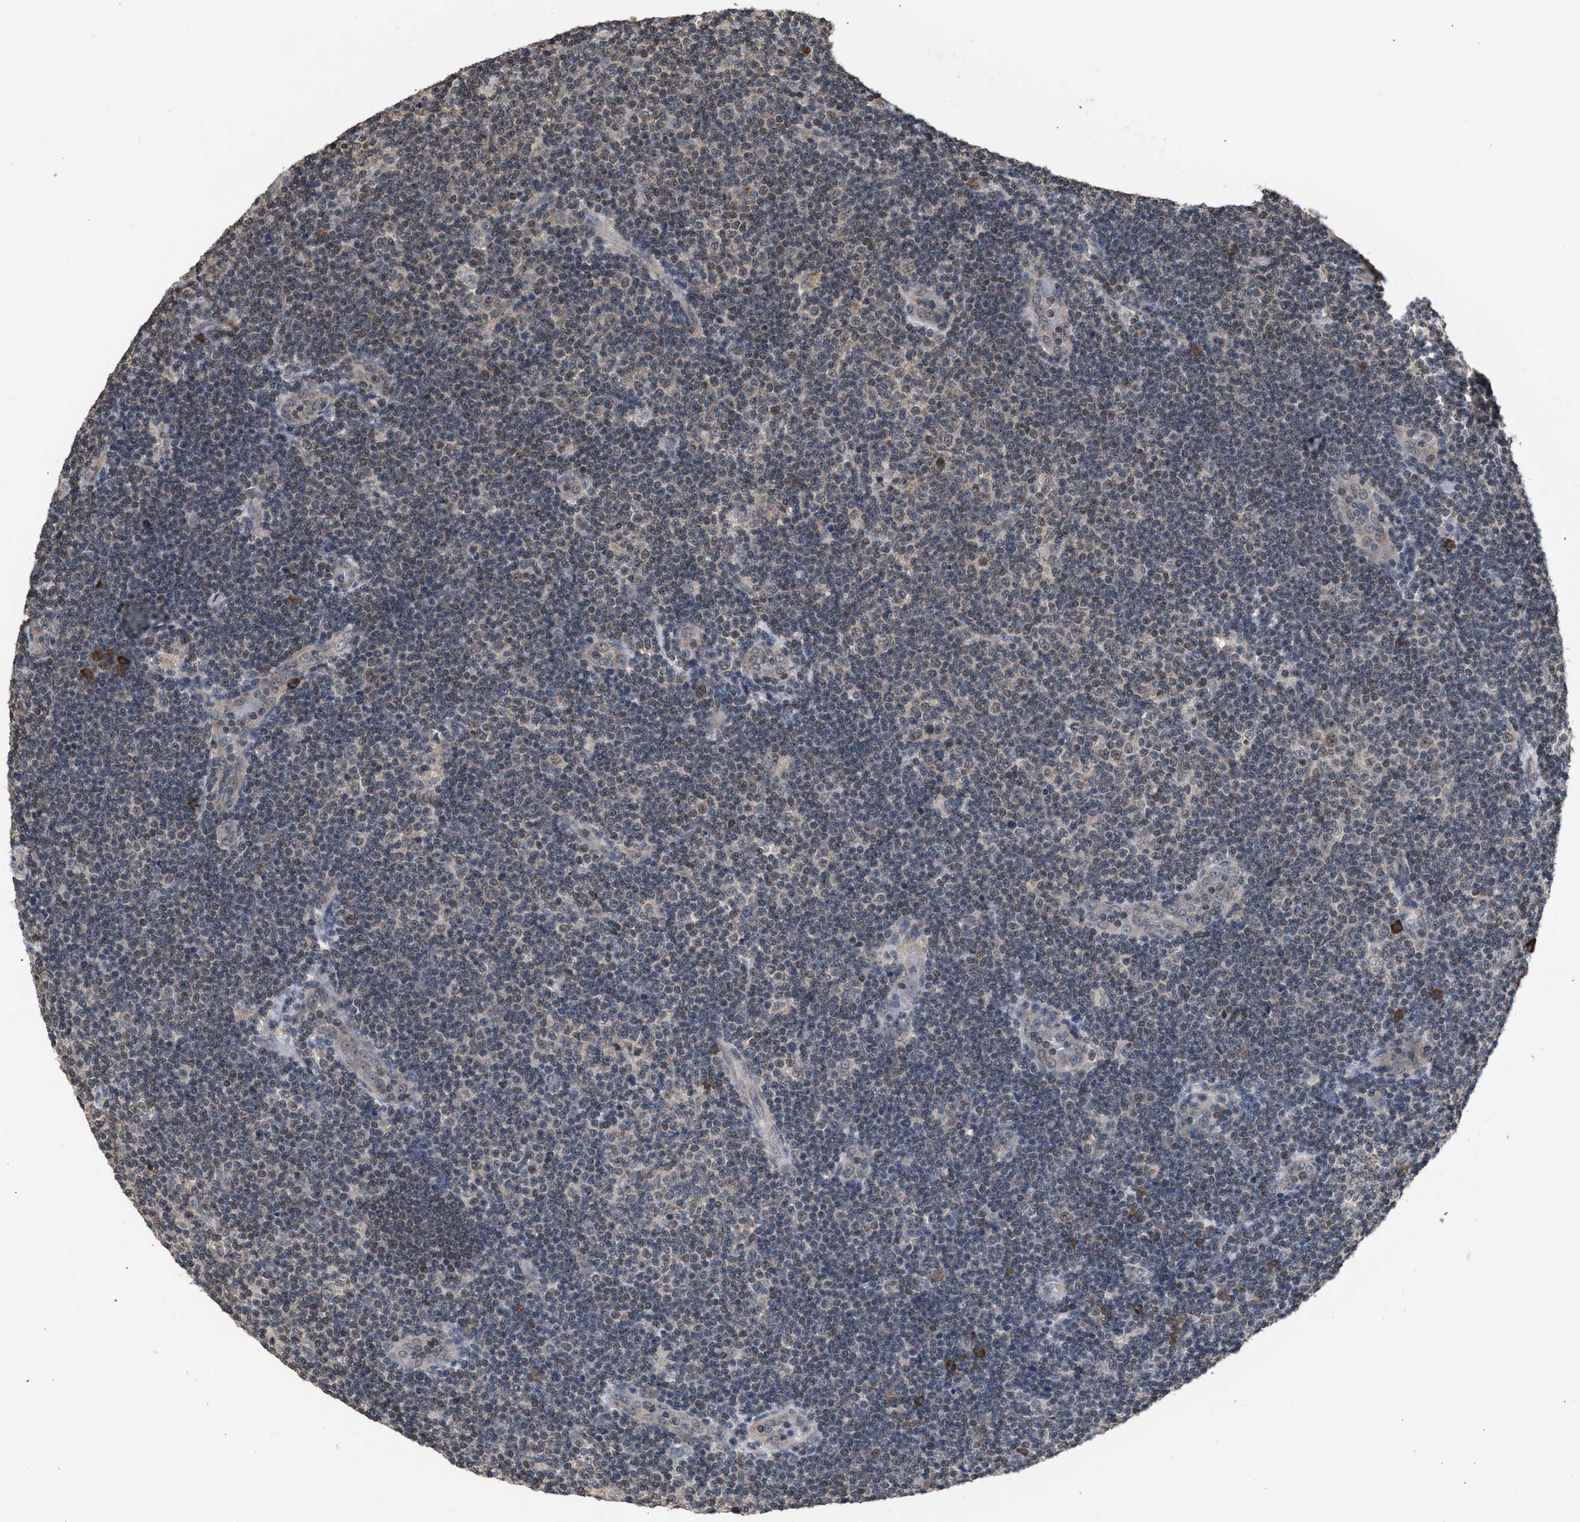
{"staining": {"intensity": "negative", "quantity": "none", "location": "none"}, "tissue": "lymphoma", "cell_type": "Tumor cells", "image_type": "cancer", "snomed": [{"axis": "morphology", "description": "Malignant lymphoma, non-Hodgkin's type, Low grade"}, {"axis": "topography", "description": "Lymph node"}], "caption": "Tumor cells show no significant protein expression in lymphoma.", "gene": "C9orf78", "patient": {"sex": "male", "age": 83}}